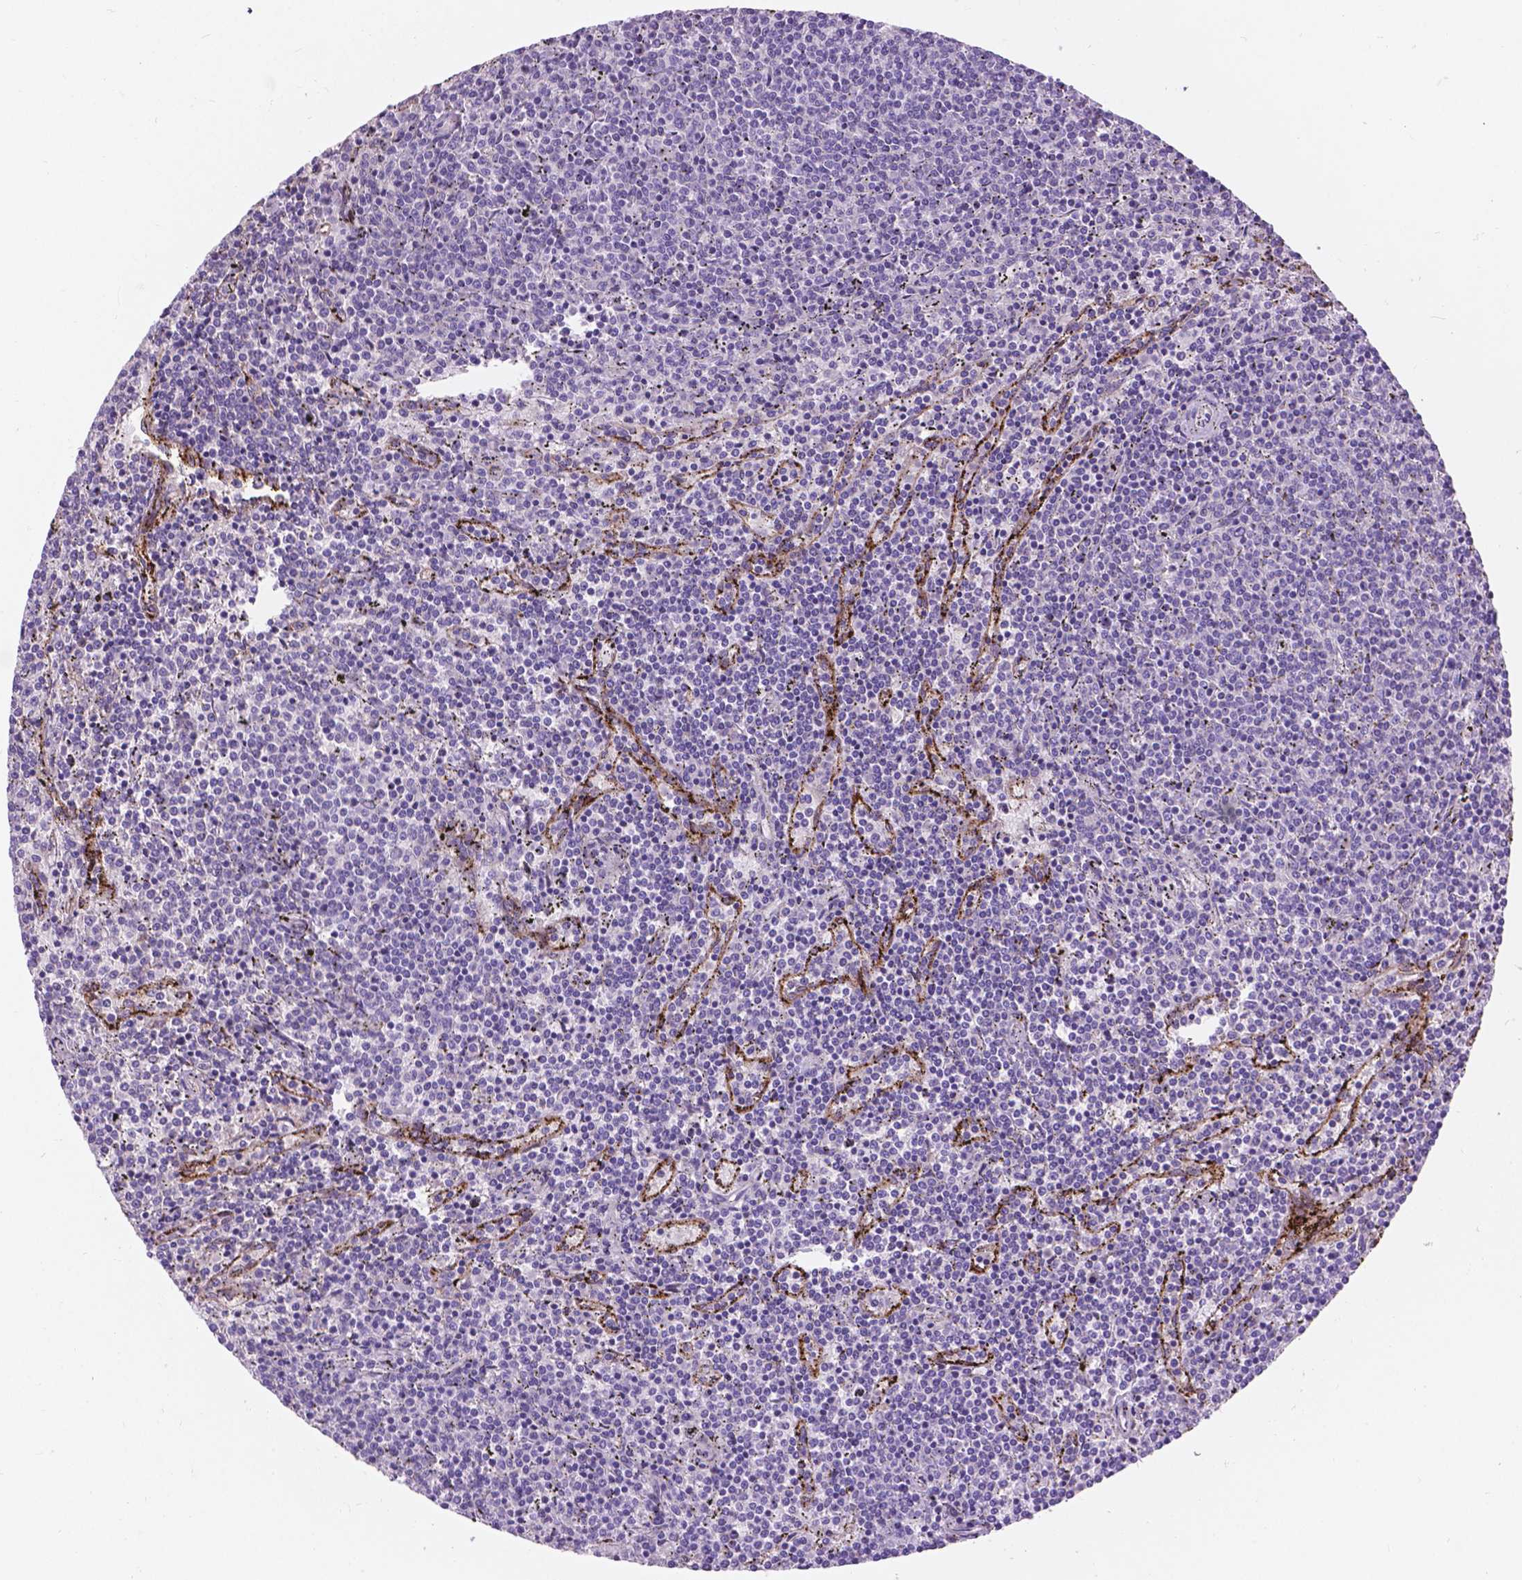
{"staining": {"intensity": "negative", "quantity": "none", "location": "none"}, "tissue": "lymphoma", "cell_type": "Tumor cells", "image_type": "cancer", "snomed": [{"axis": "morphology", "description": "Malignant lymphoma, non-Hodgkin's type, Low grade"}, {"axis": "topography", "description": "Spleen"}], "caption": "High power microscopy photomicrograph of an immunohistochemistry histopathology image of lymphoma, revealing no significant staining in tumor cells. (Immunohistochemistry (ihc), brightfield microscopy, high magnification).", "gene": "NOXO1", "patient": {"sex": "female", "age": 50}}